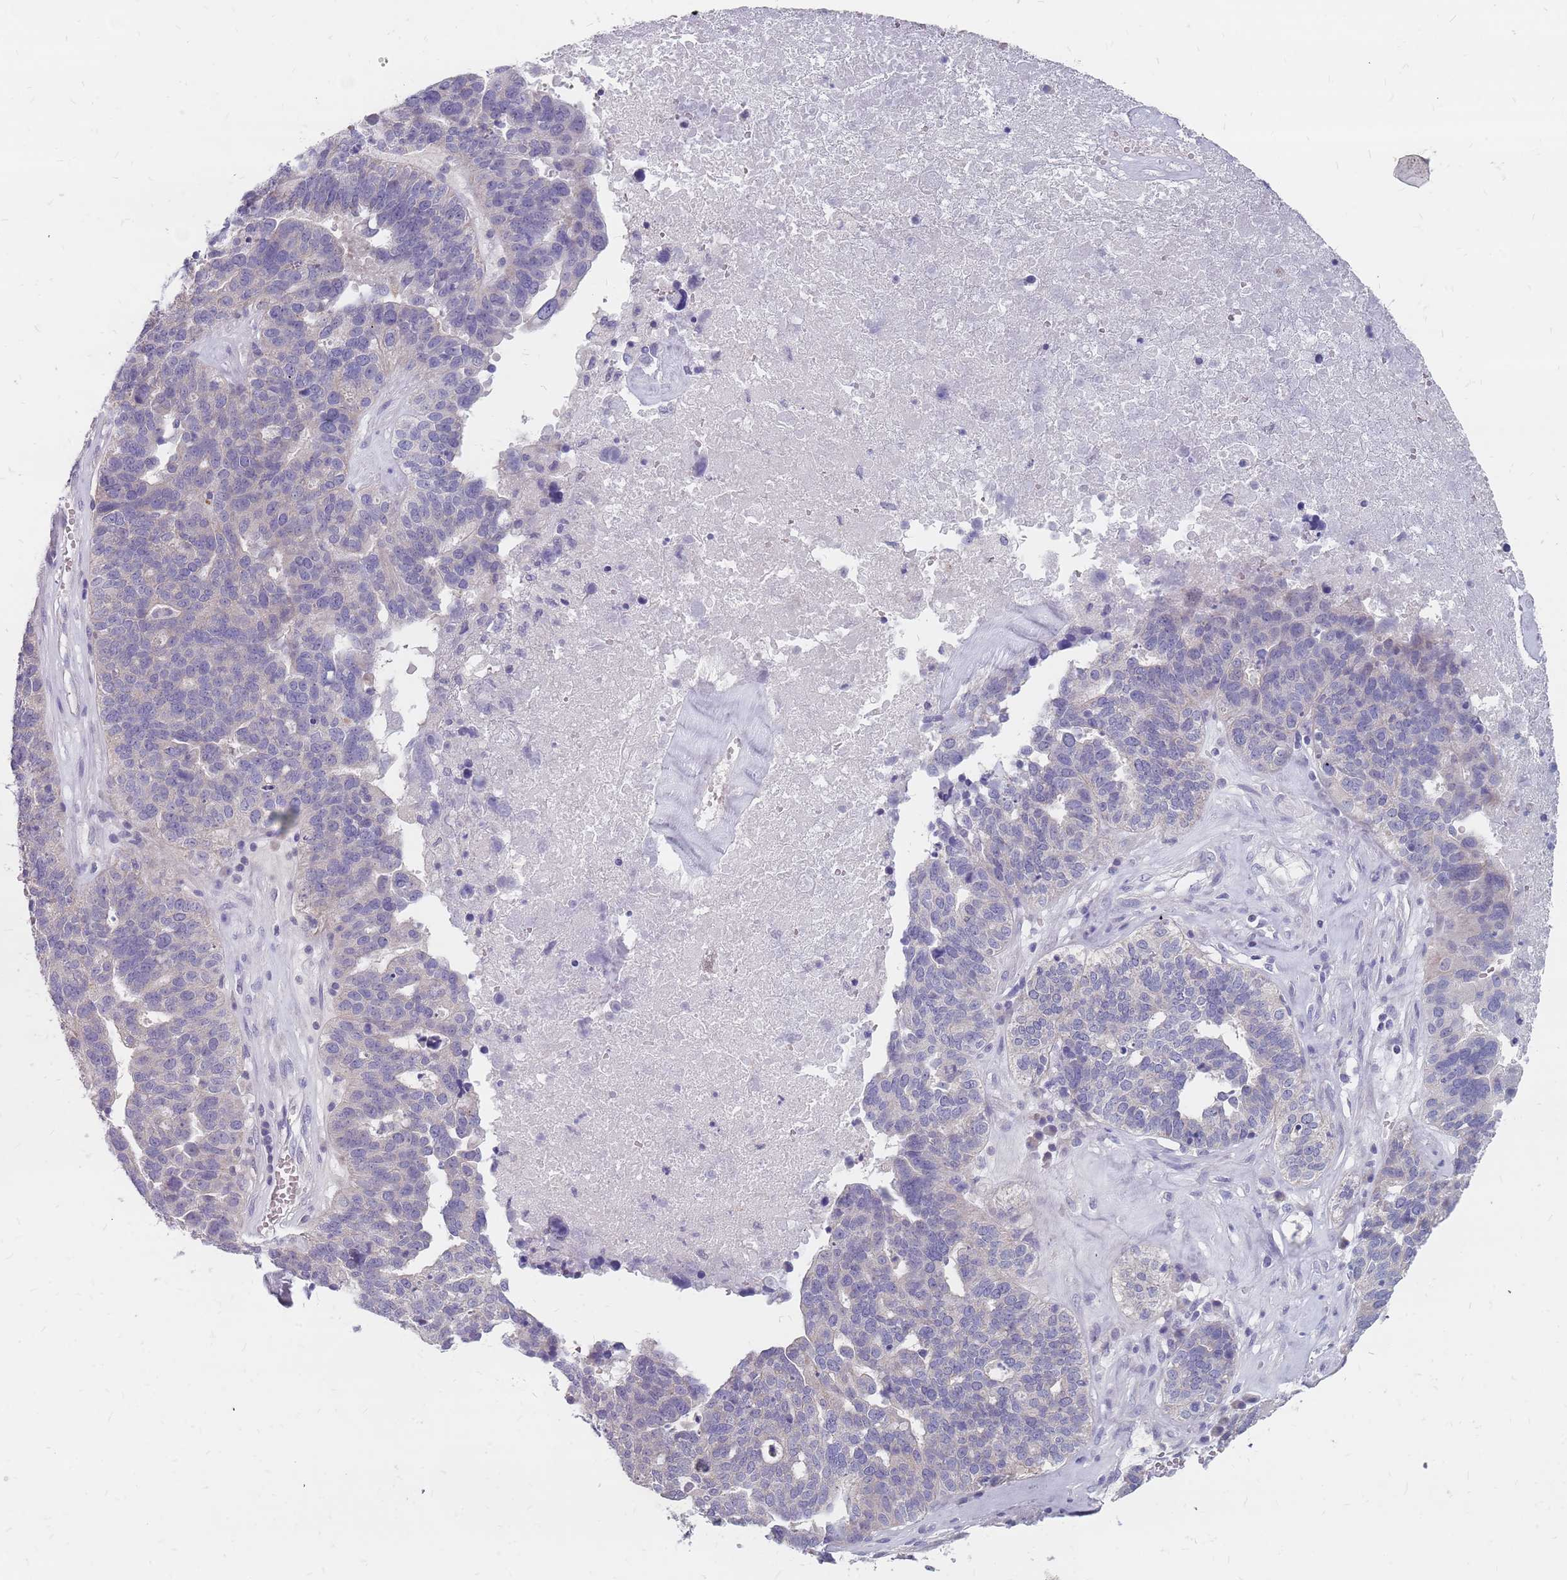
{"staining": {"intensity": "negative", "quantity": "none", "location": "none"}, "tissue": "ovarian cancer", "cell_type": "Tumor cells", "image_type": "cancer", "snomed": [{"axis": "morphology", "description": "Cystadenocarcinoma, serous, NOS"}, {"axis": "topography", "description": "Ovary"}], "caption": "The photomicrograph demonstrates no significant positivity in tumor cells of ovarian serous cystadenocarcinoma. (IHC, brightfield microscopy, high magnification).", "gene": "CMTR2", "patient": {"sex": "female", "age": 59}}